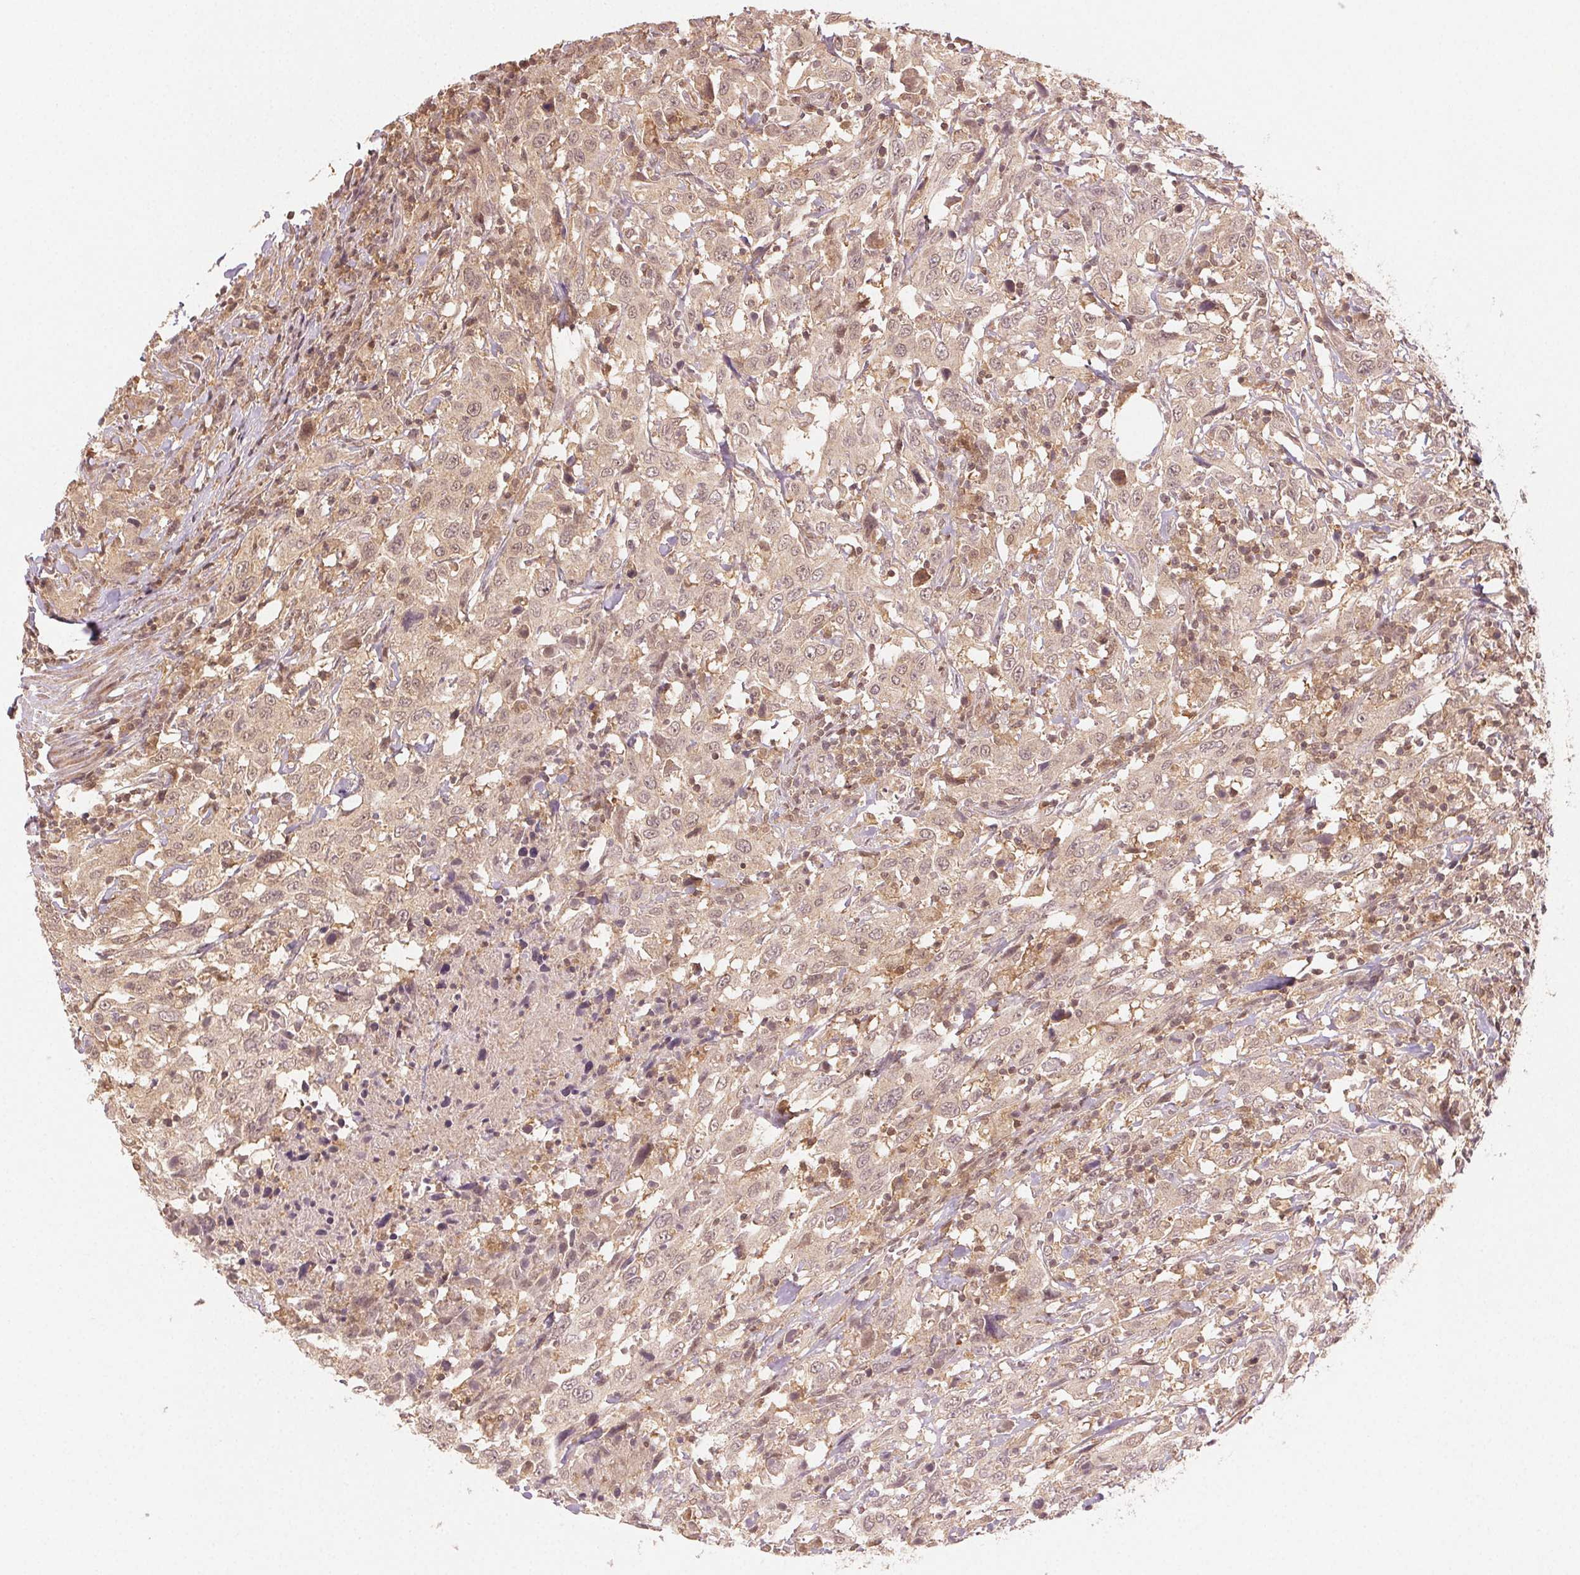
{"staining": {"intensity": "weak", "quantity": ">75%", "location": "cytoplasmic/membranous,nuclear"}, "tissue": "urothelial cancer", "cell_type": "Tumor cells", "image_type": "cancer", "snomed": [{"axis": "morphology", "description": "Urothelial carcinoma, High grade"}, {"axis": "topography", "description": "Urinary bladder"}], "caption": "Immunohistochemistry (IHC) histopathology image of neoplastic tissue: human urothelial carcinoma (high-grade) stained using immunohistochemistry (IHC) displays low levels of weak protein expression localized specifically in the cytoplasmic/membranous and nuclear of tumor cells, appearing as a cytoplasmic/membranous and nuclear brown color.", "gene": "MAPK14", "patient": {"sex": "male", "age": 61}}